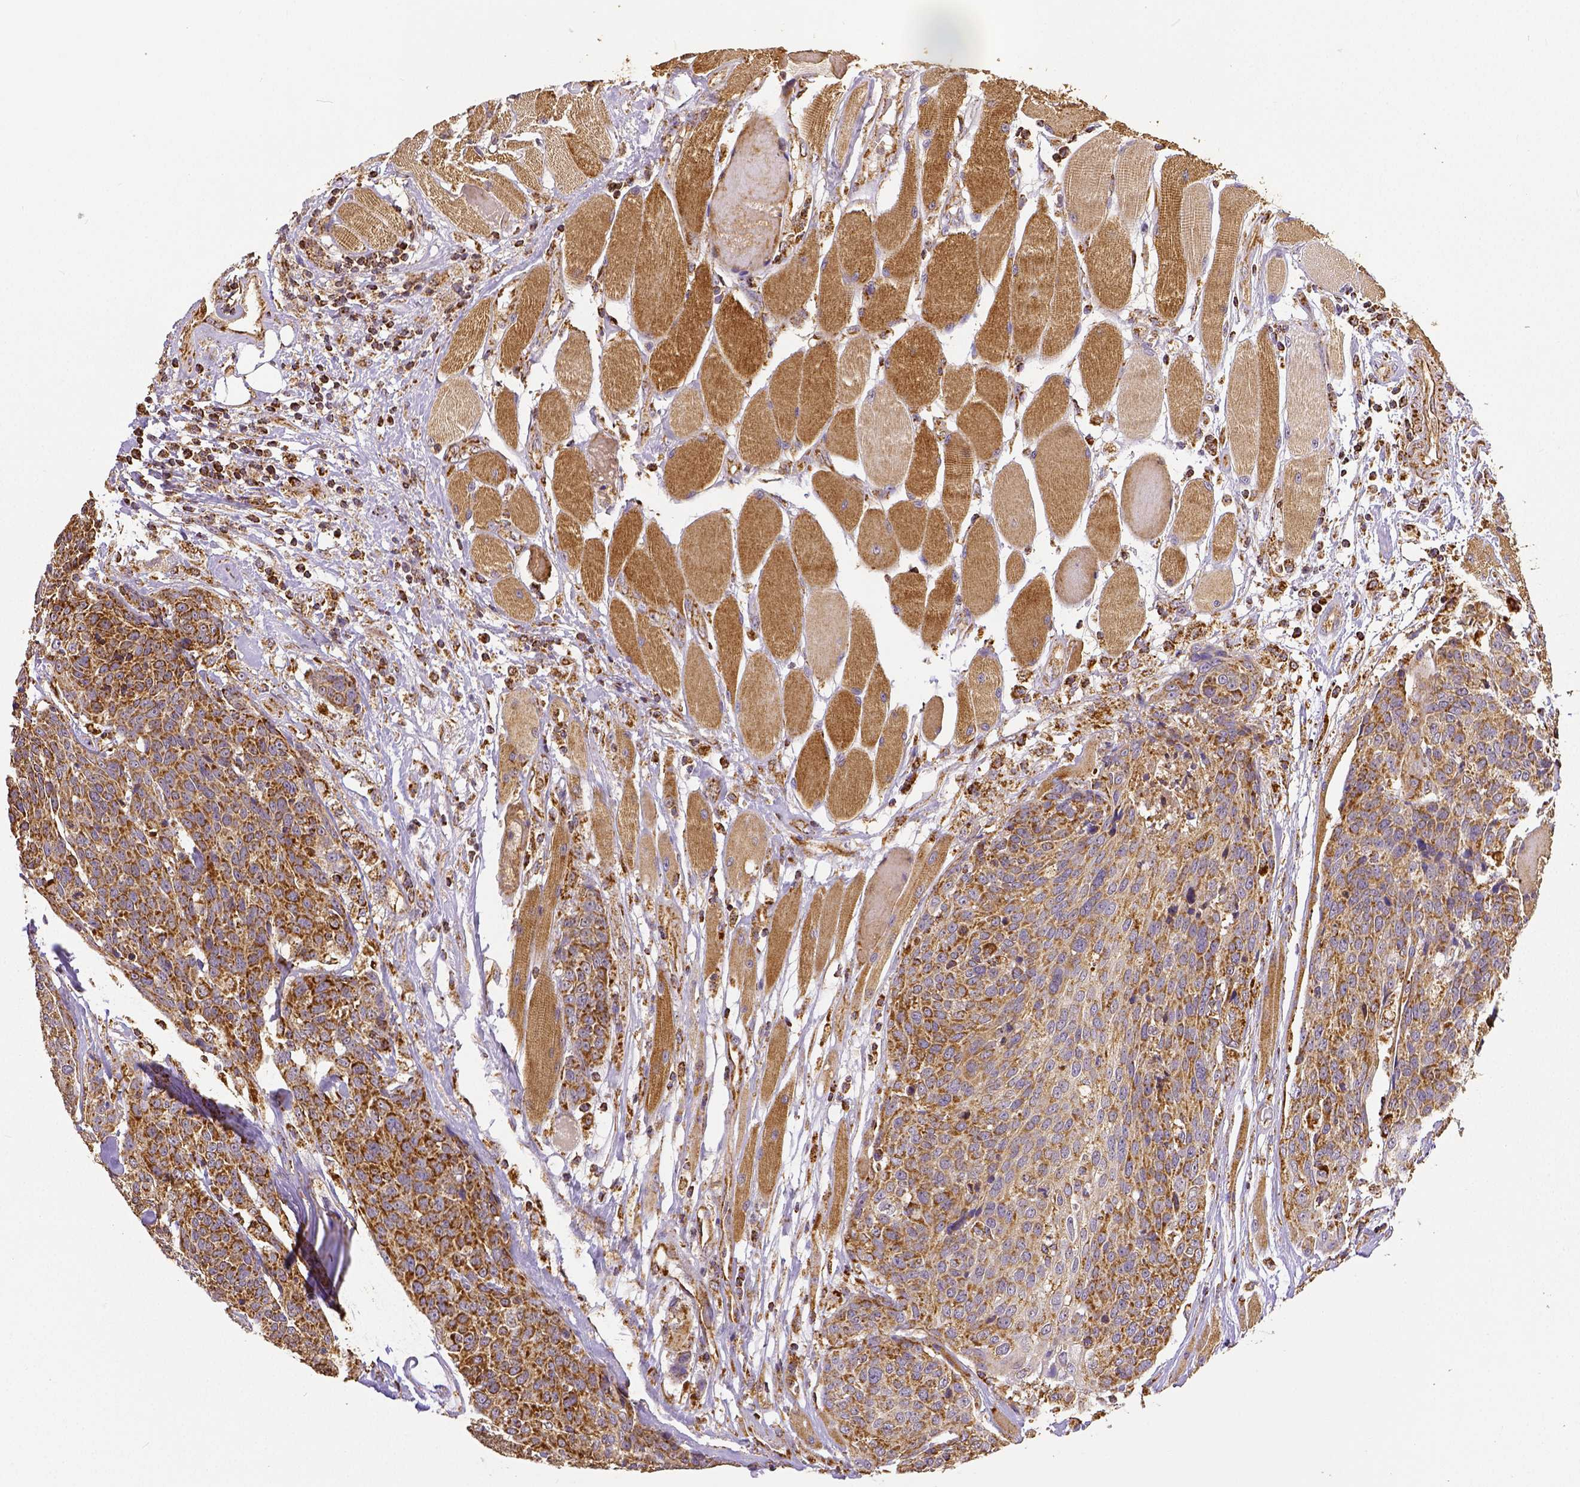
{"staining": {"intensity": "moderate", "quantity": ">75%", "location": "cytoplasmic/membranous"}, "tissue": "head and neck cancer", "cell_type": "Tumor cells", "image_type": "cancer", "snomed": [{"axis": "morphology", "description": "Squamous cell carcinoma, NOS"}, {"axis": "topography", "description": "Oral tissue"}, {"axis": "topography", "description": "Head-Neck"}], "caption": "Squamous cell carcinoma (head and neck) was stained to show a protein in brown. There is medium levels of moderate cytoplasmic/membranous staining in about >75% of tumor cells.", "gene": "SDHB", "patient": {"sex": "male", "age": 64}}